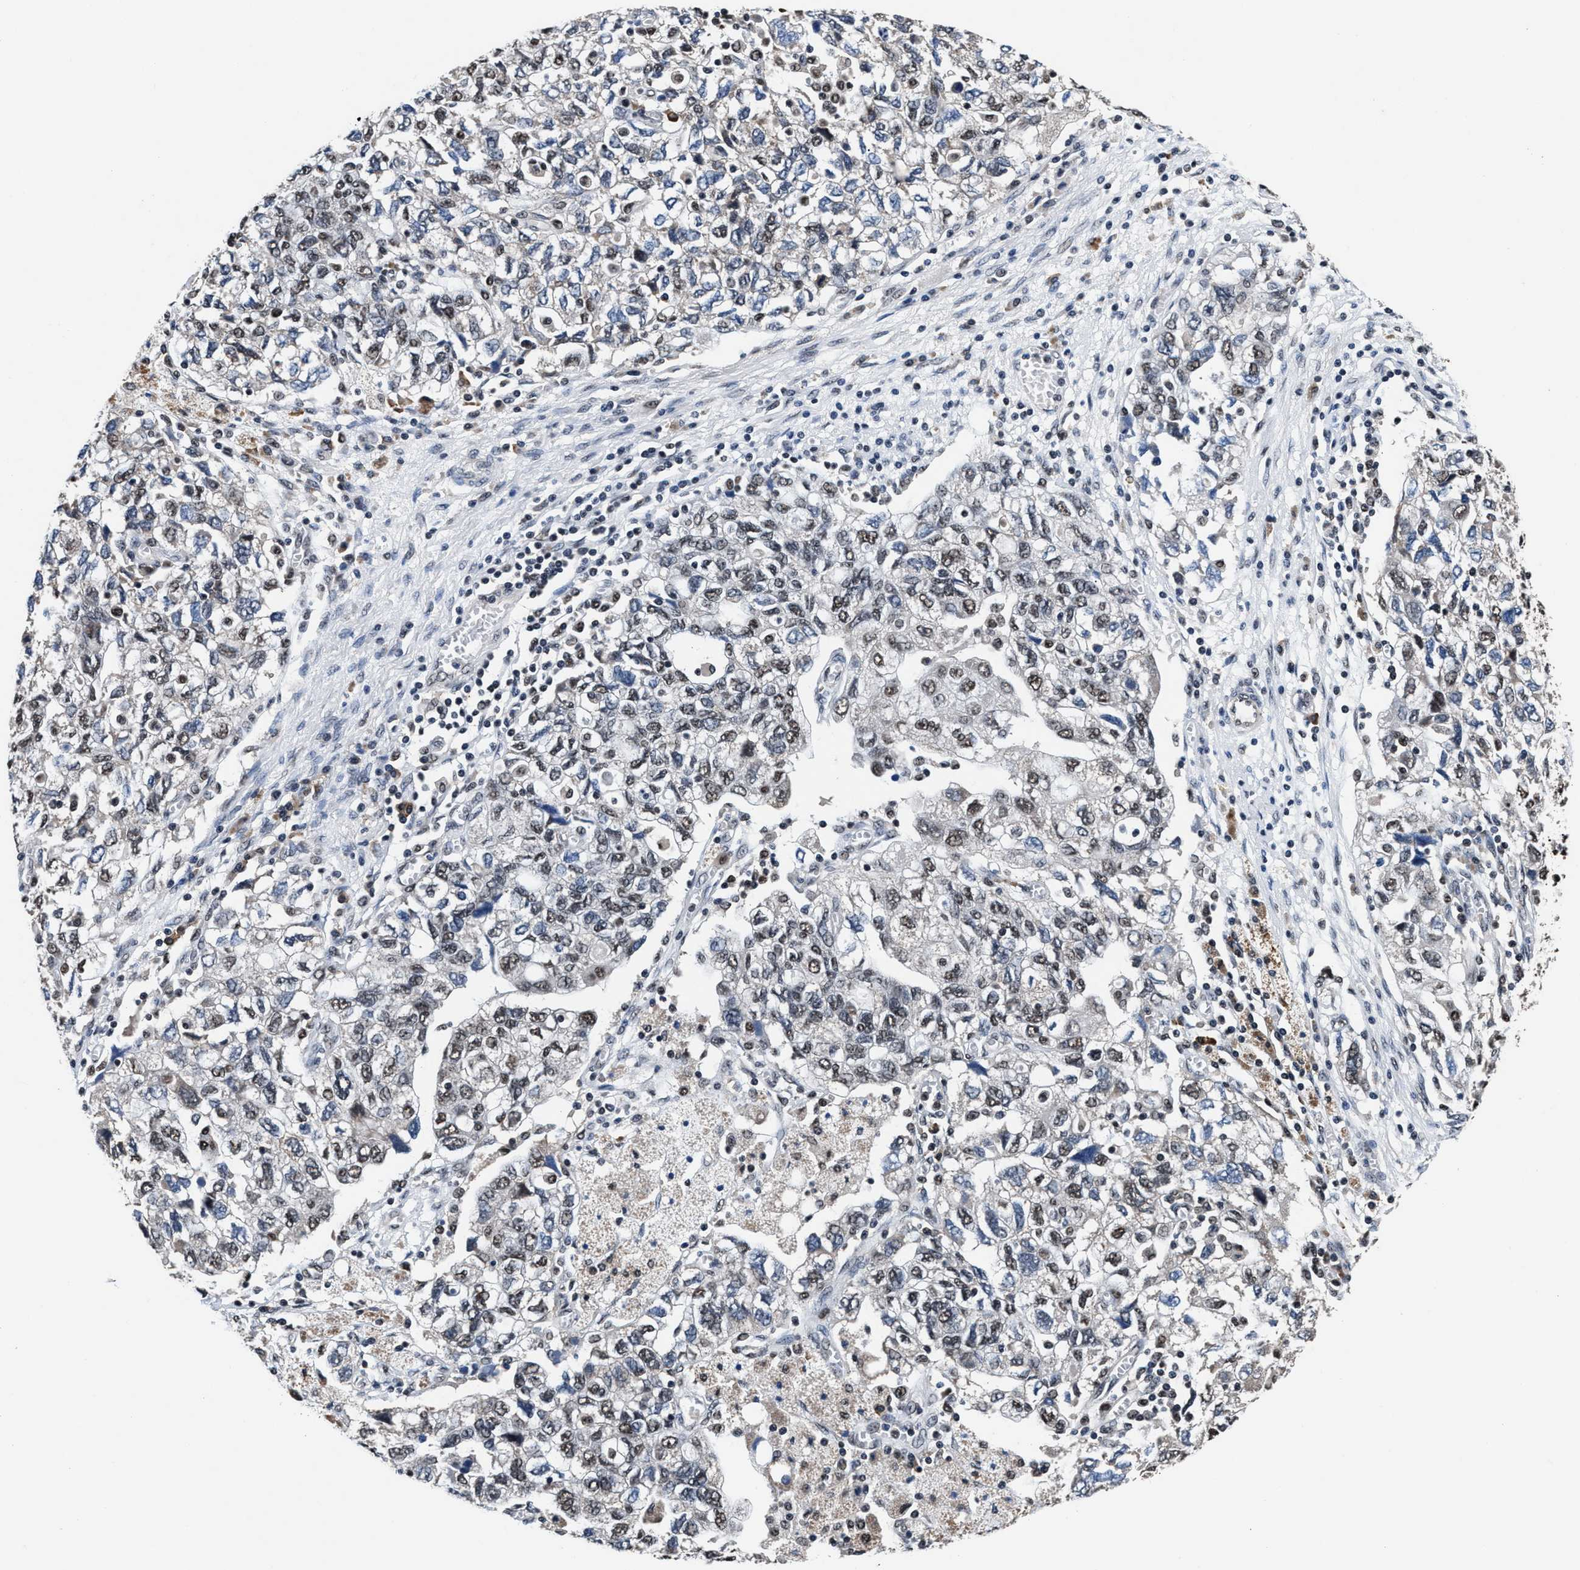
{"staining": {"intensity": "moderate", "quantity": "25%-75%", "location": "nuclear"}, "tissue": "ovarian cancer", "cell_type": "Tumor cells", "image_type": "cancer", "snomed": [{"axis": "morphology", "description": "Carcinoma, NOS"}, {"axis": "morphology", "description": "Cystadenocarcinoma, serous, NOS"}, {"axis": "topography", "description": "Ovary"}], "caption": "Tumor cells display medium levels of moderate nuclear expression in about 25%-75% of cells in human ovarian cancer (serous cystadenocarcinoma). (DAB (3,3'-diaminobenzidine) = brown stain, brightfield microscopy at high magnification).", "gene": "USP16", "patient": {"sex": "female", "age": 69}}